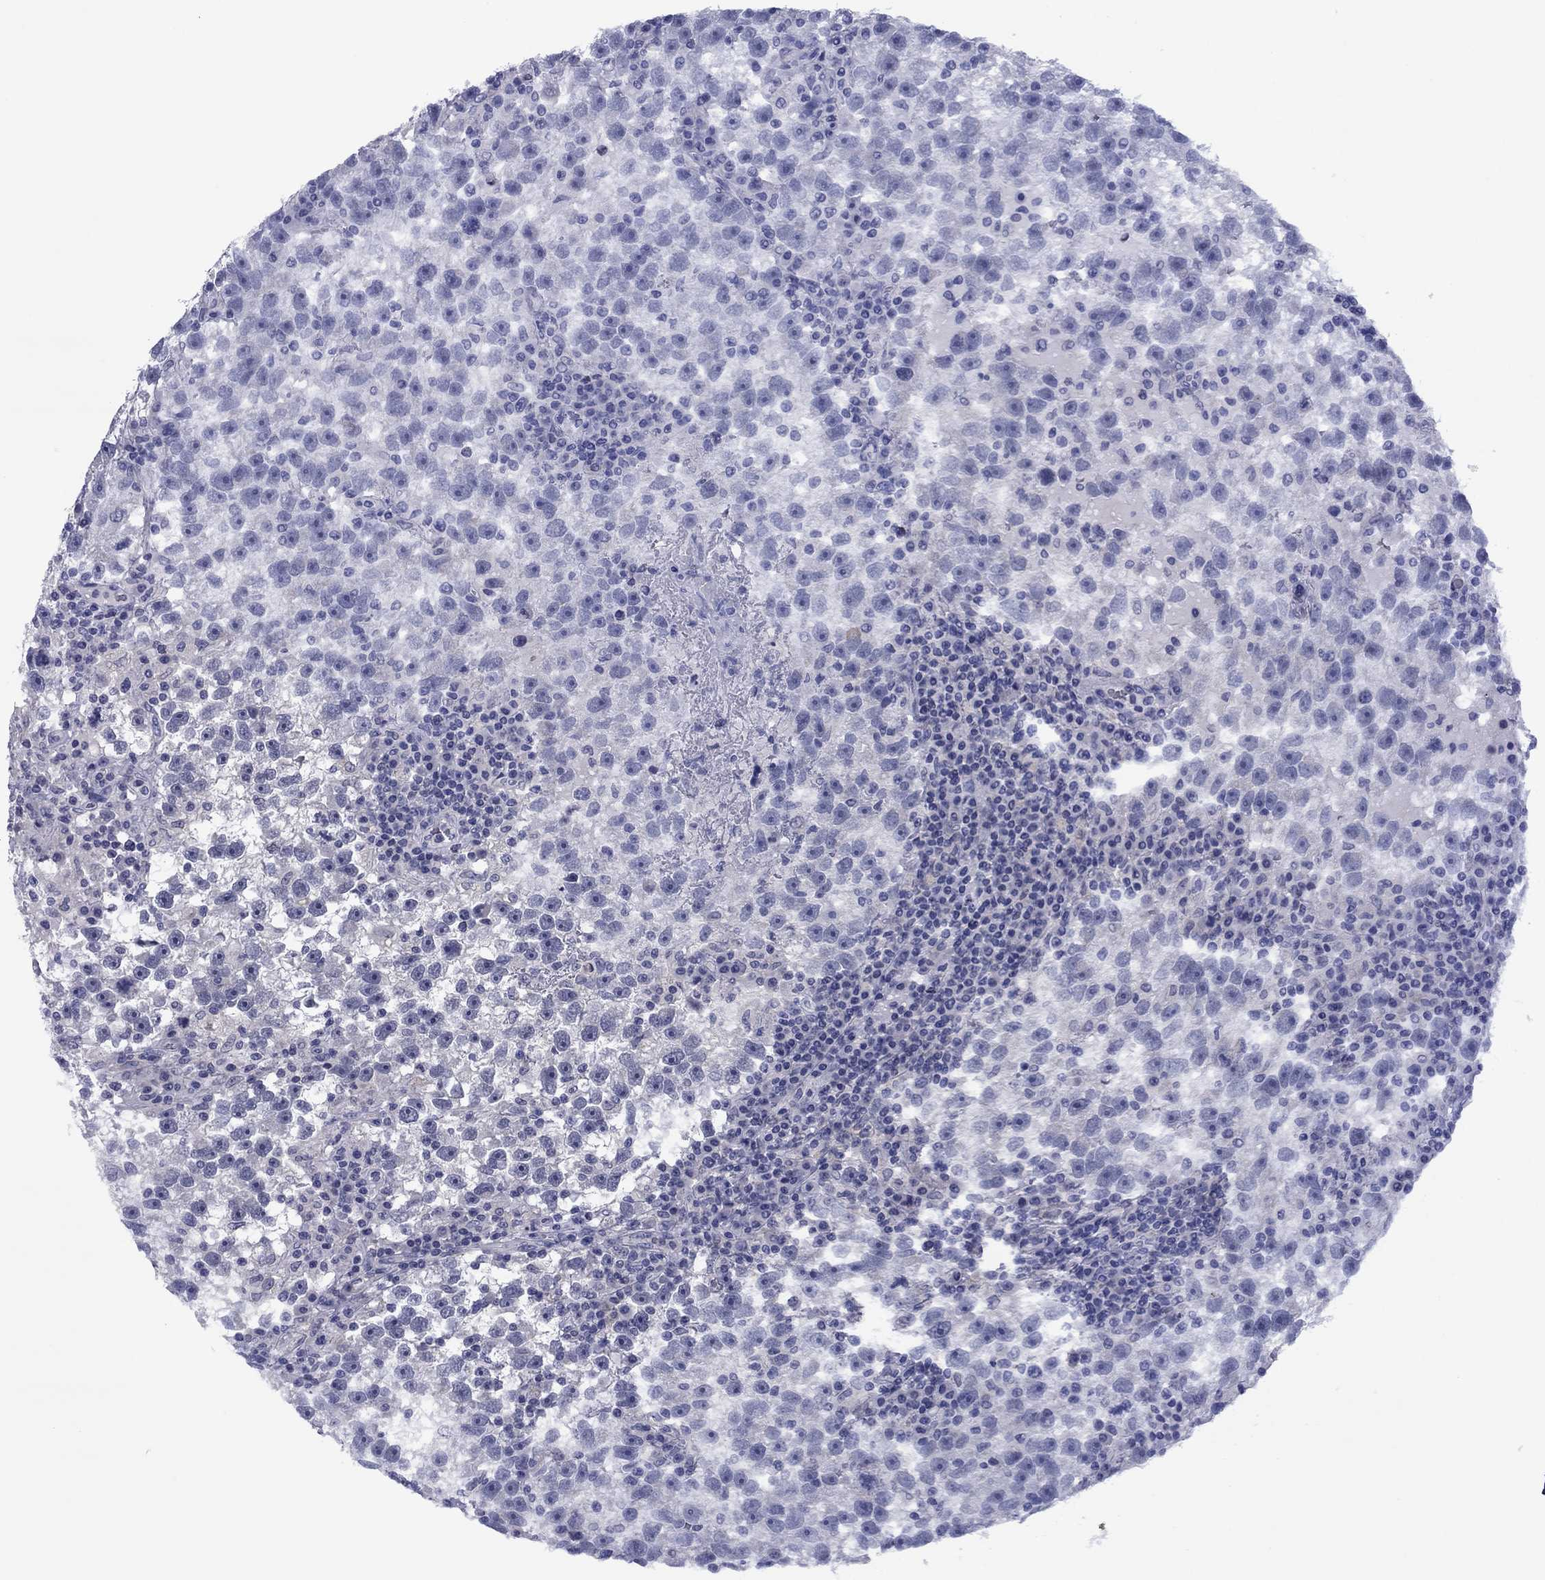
{"staining": {"intensity": "negative", "quantity": "none", "location": "none"}, "tissue": "testis cancer", "cell_type": "Tumor cells", "image_type": "cancer", "snomed": [{"axis": "morphology", "description": "Seminoma, NOS"}, {"axis": "topography", "description": "Testis"}], "caption": "Protein analysis of testis cancer (seminoma) reveals no significant positivity in tumor cells. (DAB immunohistochemistry, high magnification).", "gene": "TCFL5", "patient": {"sex": "male", "age": 47}}